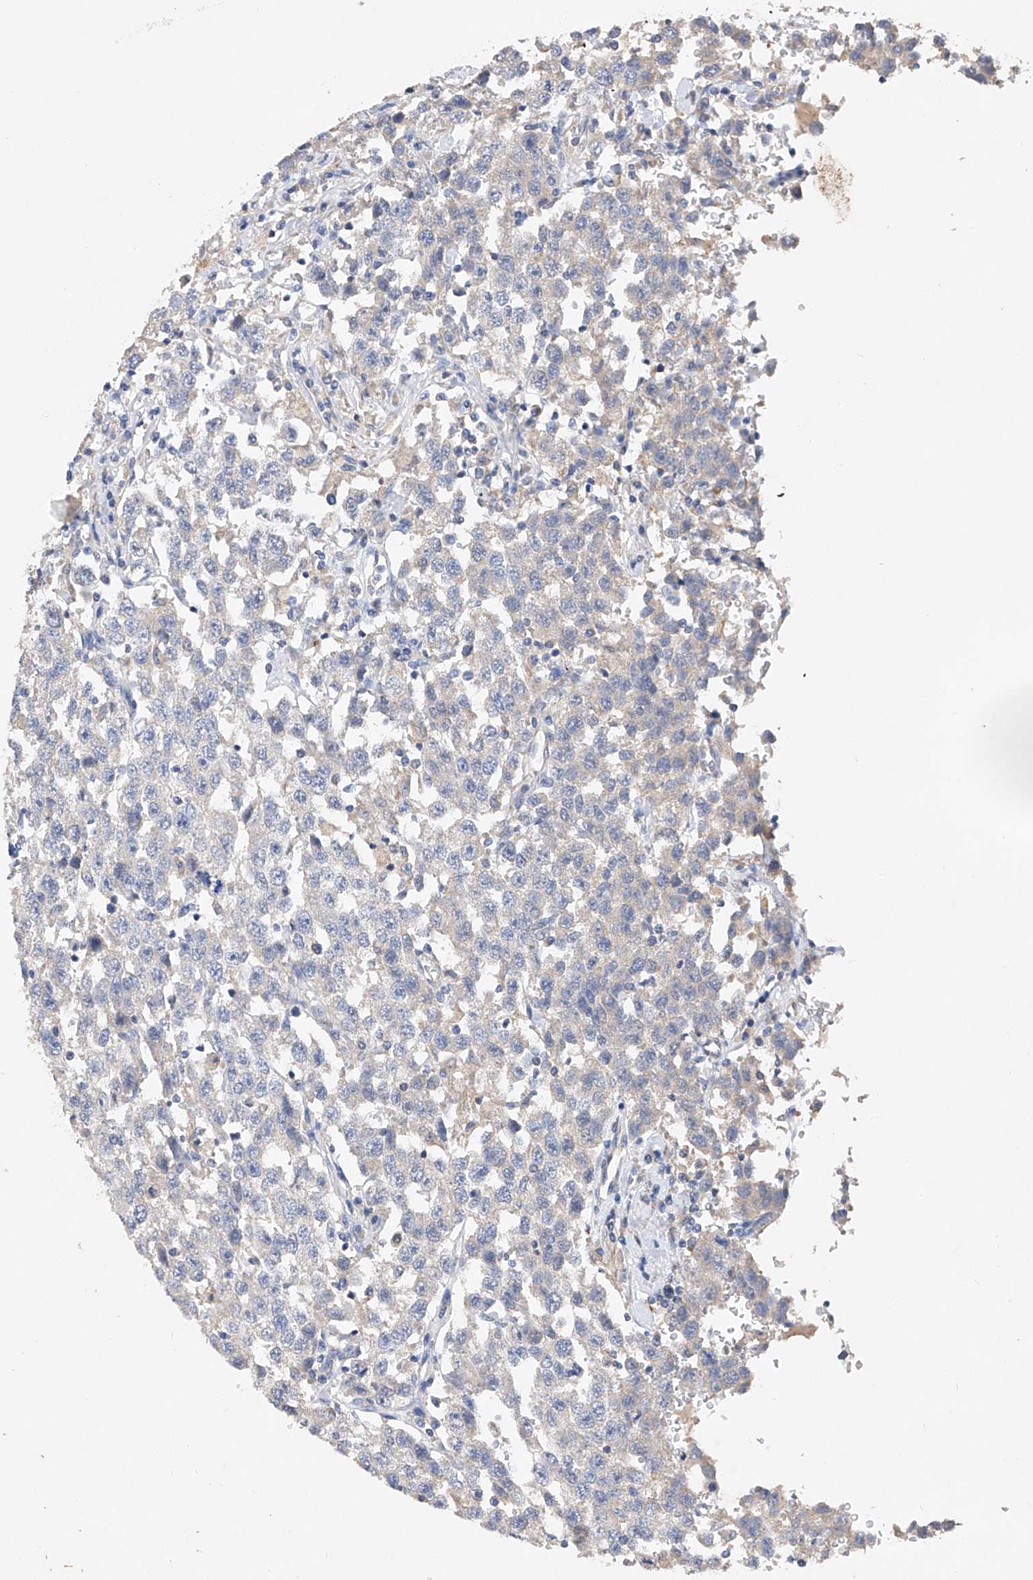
{"staining": {"intensity": "negative", "quantity": "none", "location": "none"}, "tissue": "testis cancer", "cell_type": "Tumor cells", "image_type": "cancer", "snomed": [{"axis": "morphology", "description": "Seminoma, NOS"}, {"axis": "topography", "description": "Testis"}], "caption": "Immunohistochemistry histopathology image of neoplastic tissue: seminoma (testis) stained with DAB (3,3'-diaminobenzidine) shows no significant protein expression in tumor cells.", "gene": "AMD1", "patient": {"sex": "male", "age": 41}}